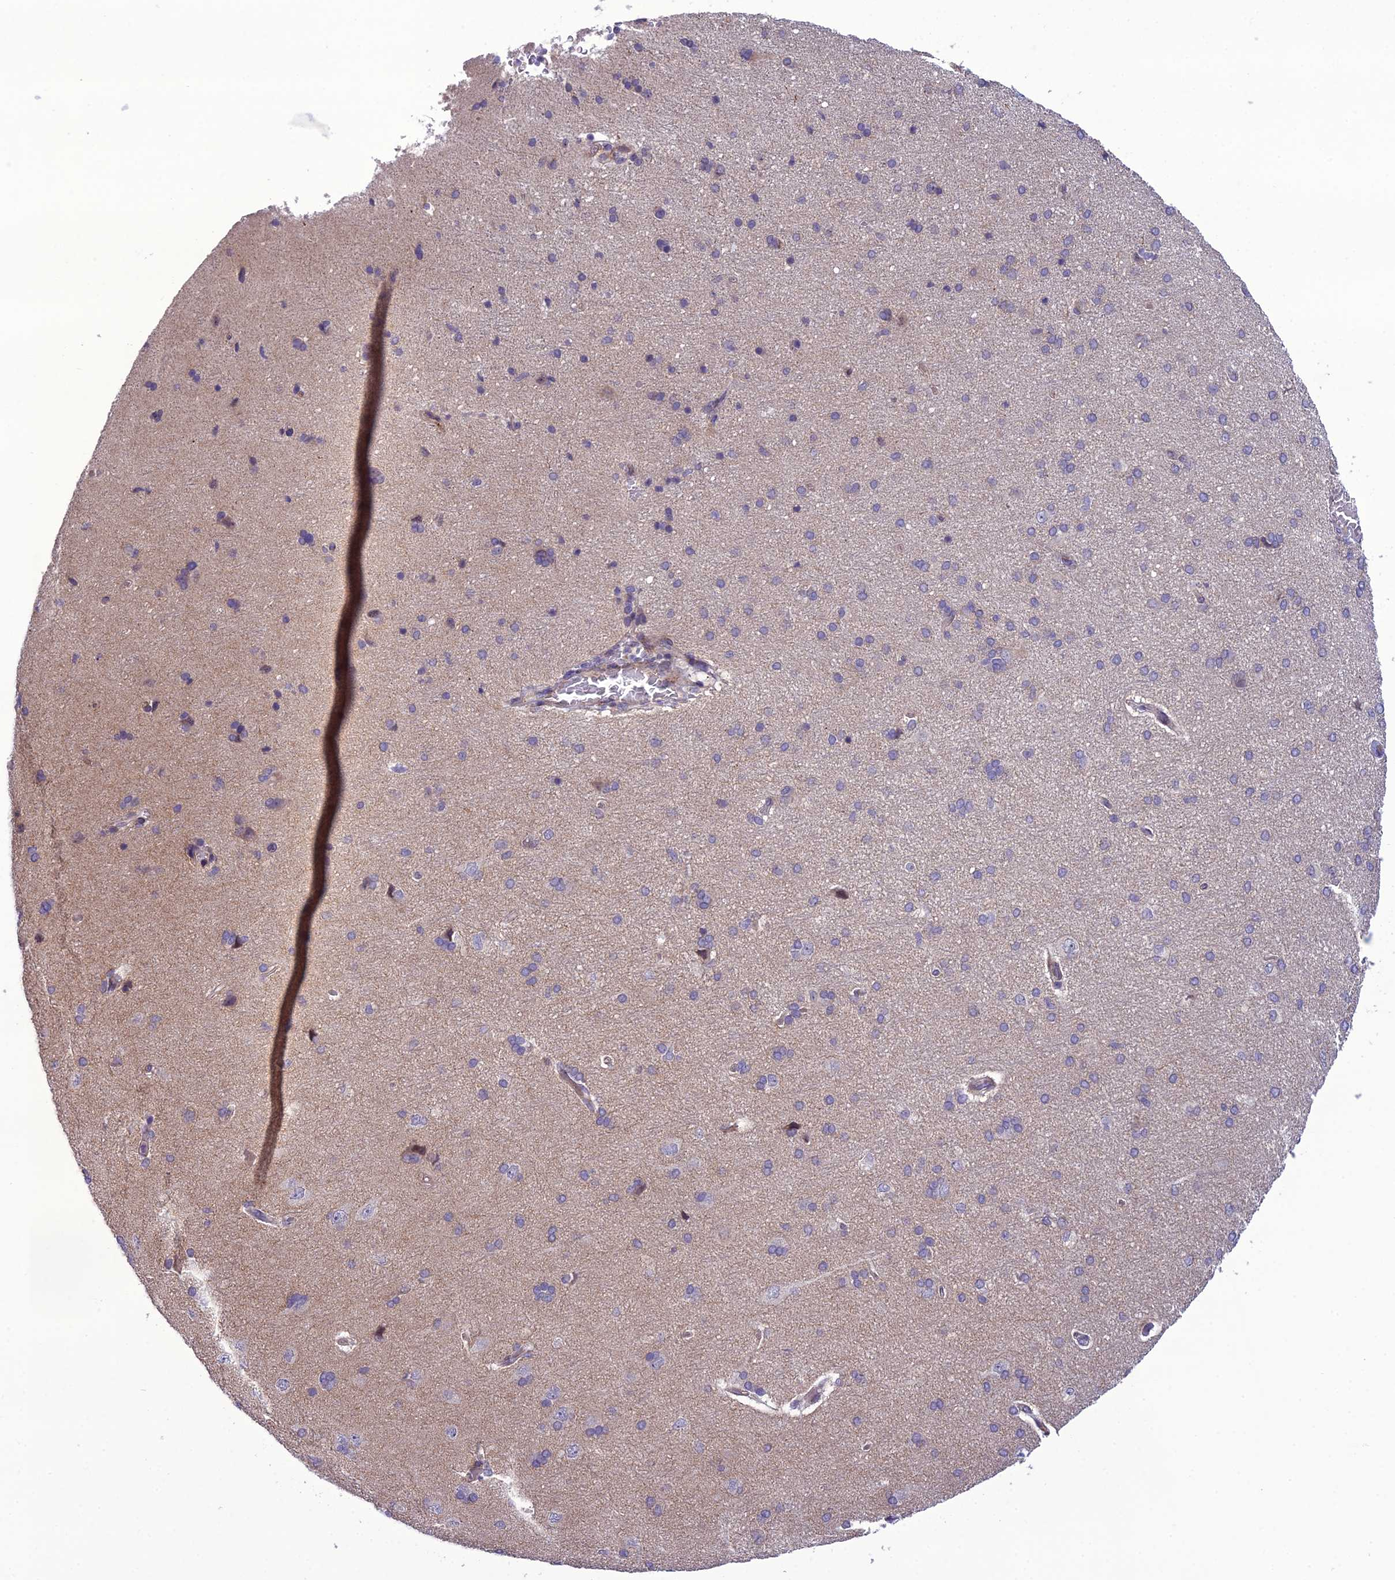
{"staining": {"intensity": "weak", "quantity": "25%-75%", "location": "cytoplasmic/membranous"}, "tissue": "cerebral cortex", "cell_type": "Endothelial cells", "image_type": "normal", "snomed": [{"axis": "morphology", "description": "Normal tissue, NOS"}, {"axis": "topography", "description": "Cerebral cortex"}], "caption": "Protein analysis of unremarkable cerebral cortex reveals weak cytoplasmic/membranous staining in approximately 25%-75% of endothelial cells.", "gene": "NODAL", "patient": {"sex": "male", "age": 62}}